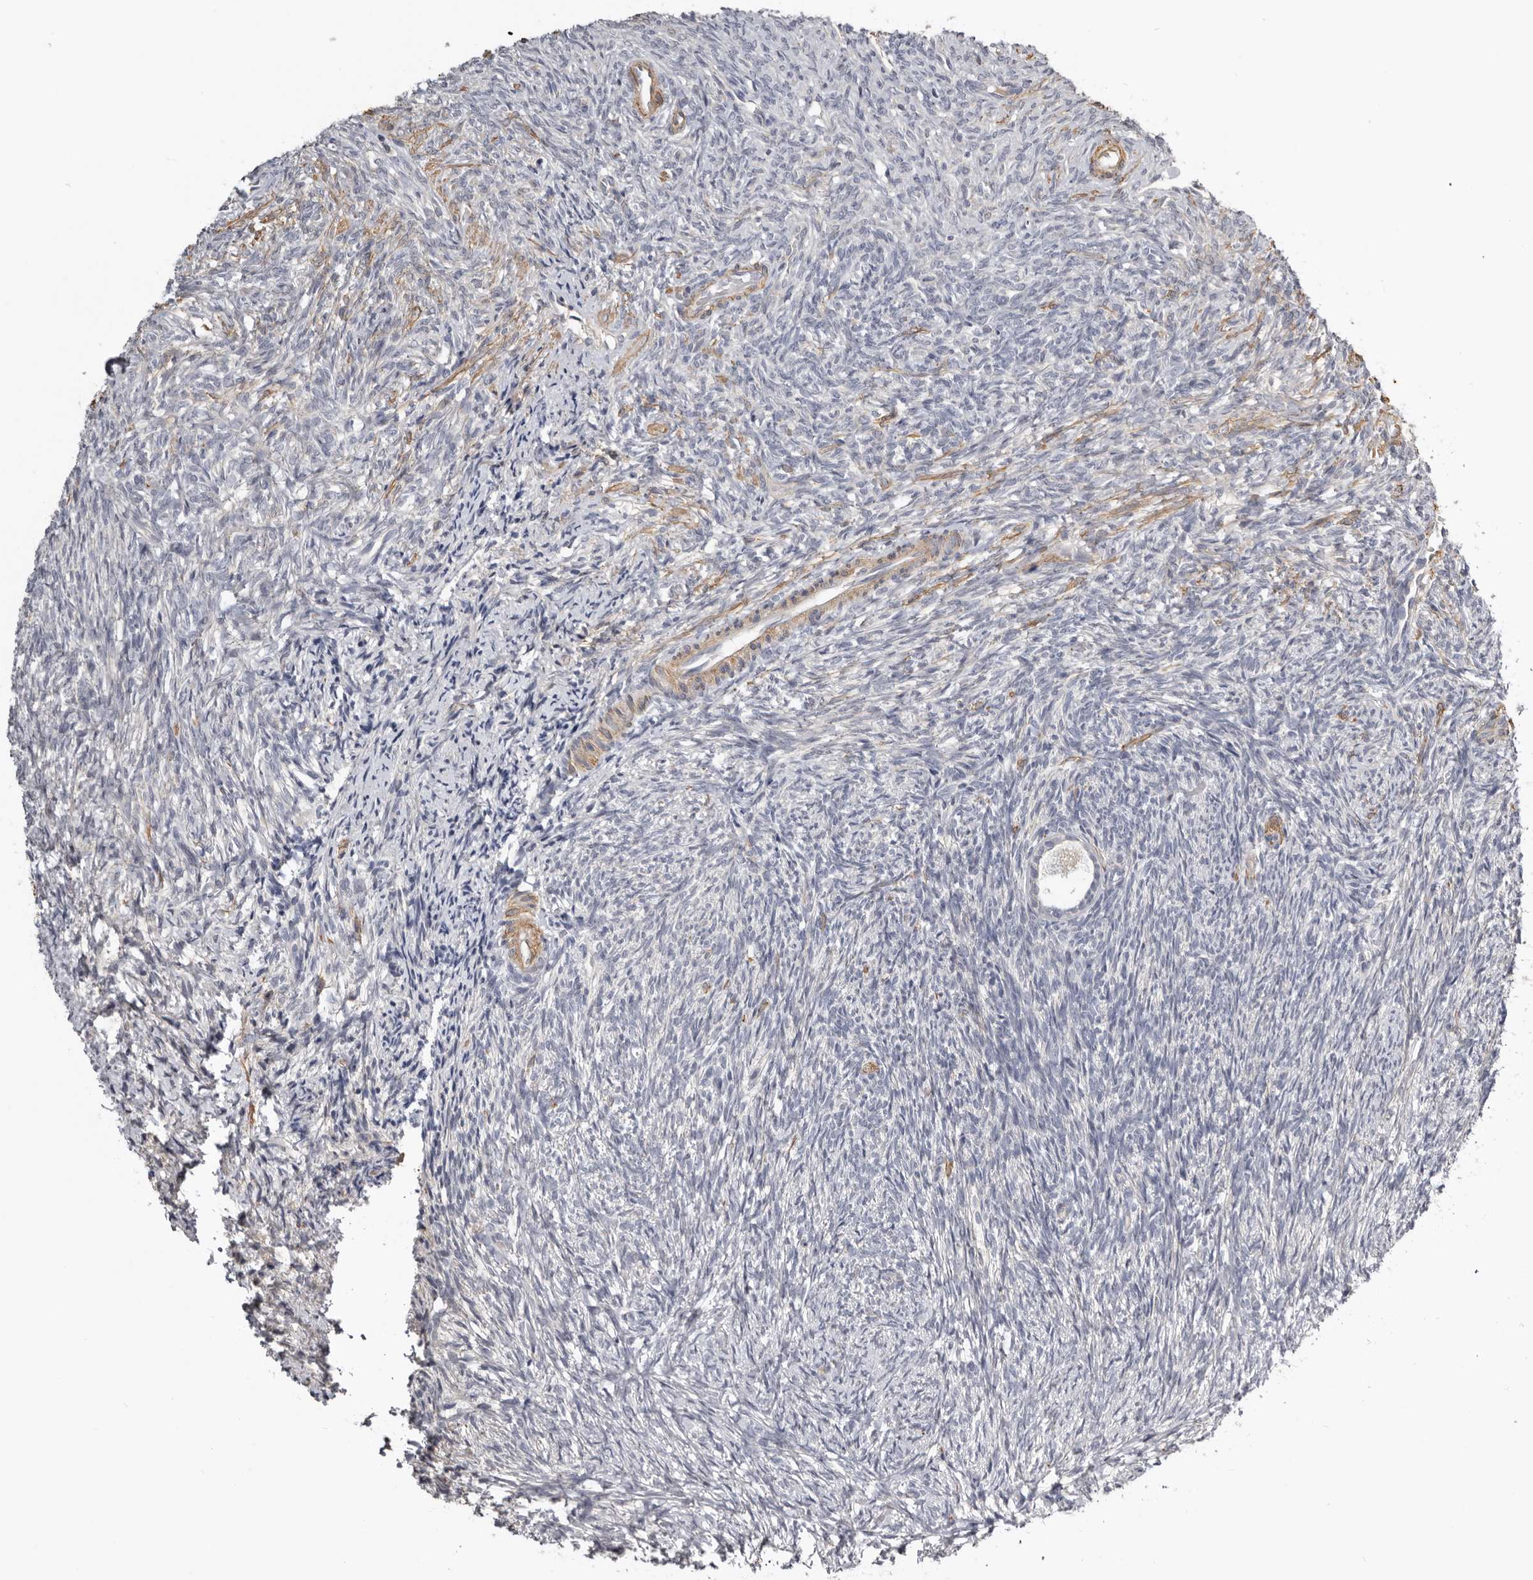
{"staining": {"intensity": "negative", "quantity": "none", "location": "none"}, "tissue": "ovary", "cell_type": "Ovarian stroma cells", "image_type": "normal", "snomed": [{"axis": "morphology", "description": "Normal tissue, NOS"}, {"axis": "topography", "description": "Ovary"}], "caption": "Ovarian stroma cells are negative for brown protein staining in benign ovary. The staining was performed using DAB (3,3'-diaminobenzidine) to visualize the protein expression in brown, while the nuclei were stained in blue with hematoxylin (Magnification: 20x).", "gene": "CDCA8", "patient": {"sex": "female", "age": 41}}